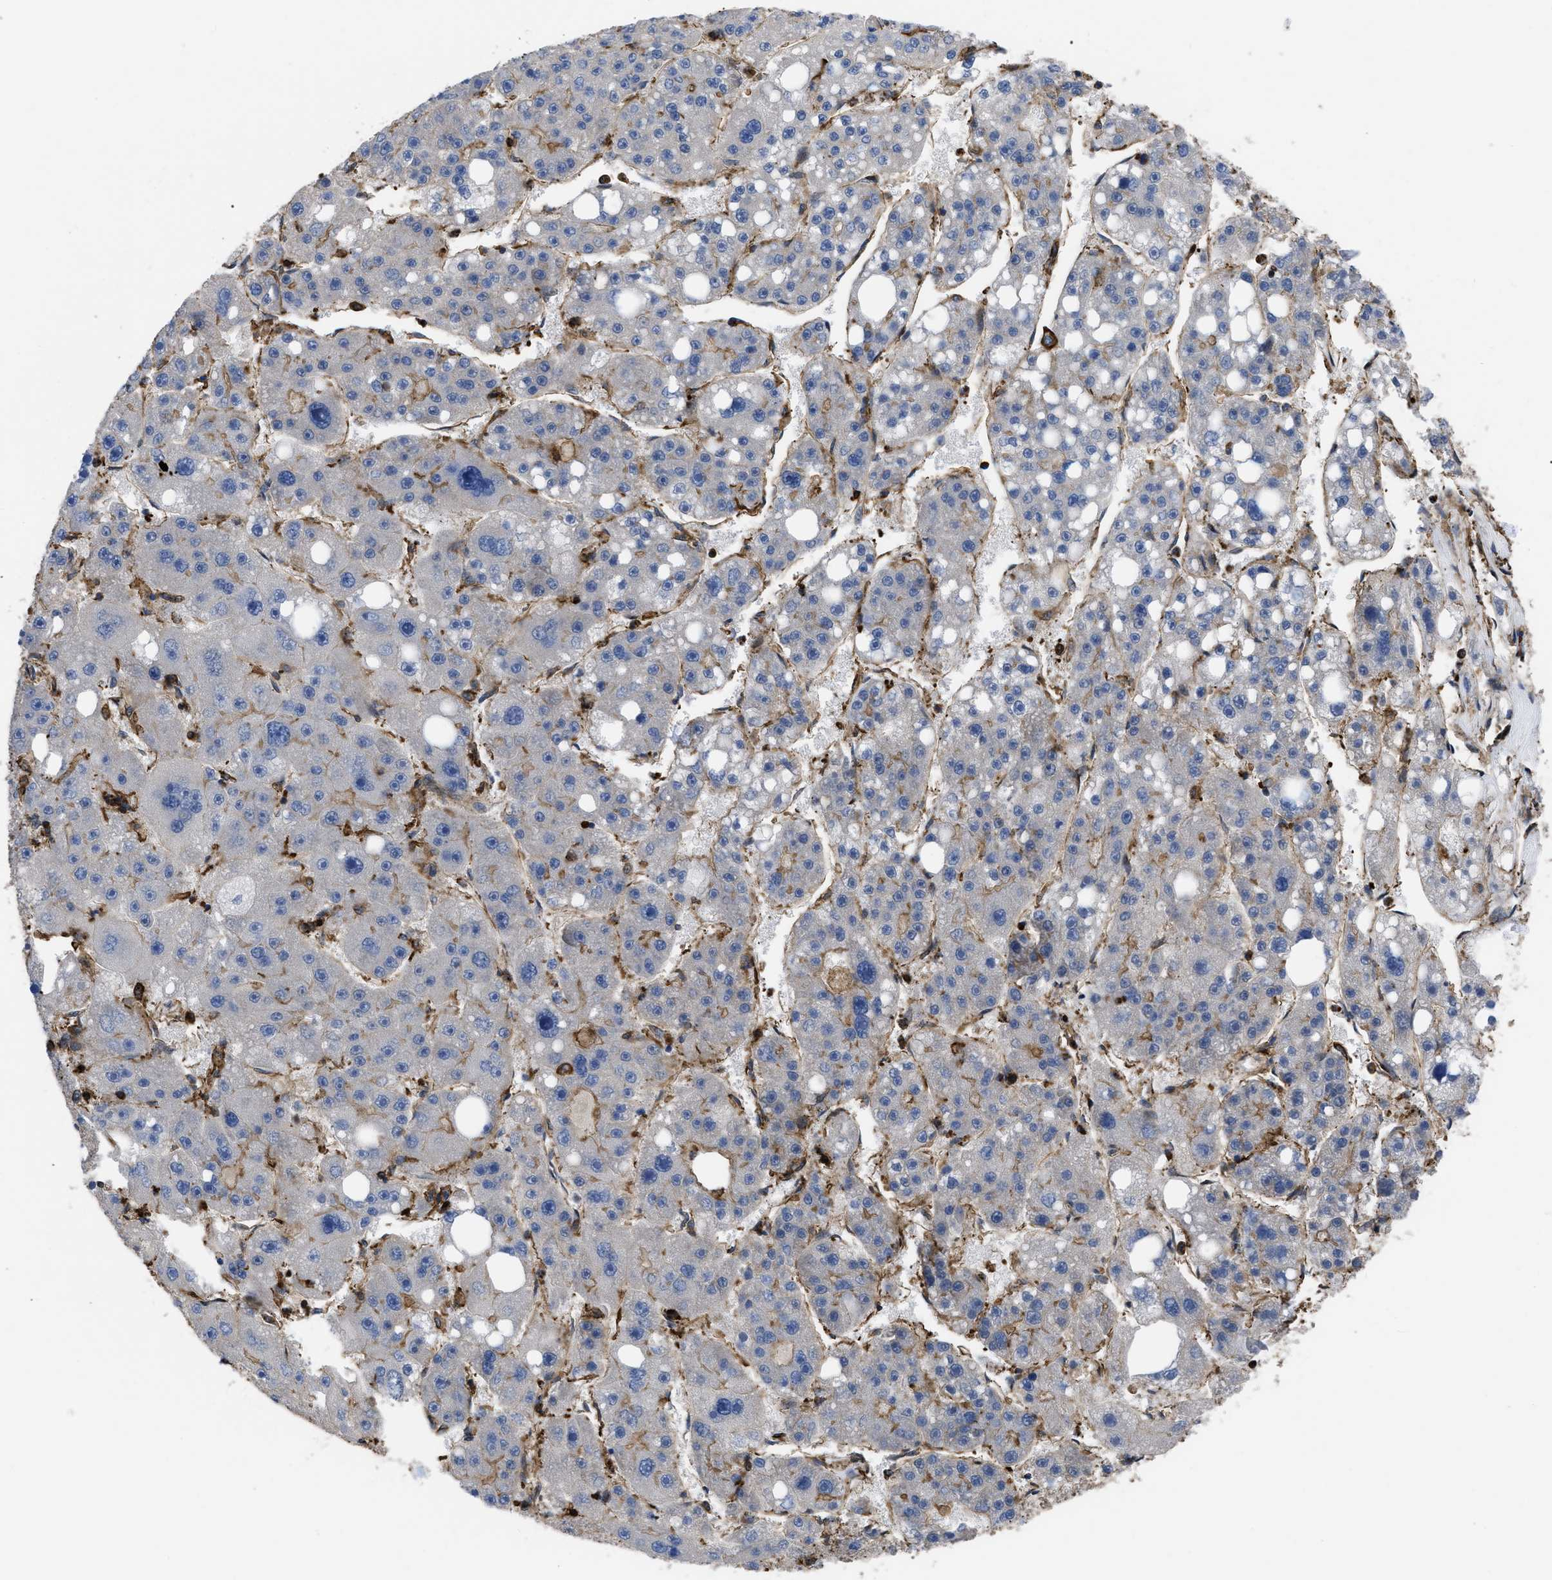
{"staining": {"intensity": "negative", "quantity": "none", "location": "none"}, "tissue": "liver cancer", "cell_type": "Tumor cells", "image_type": "cancer", "snomed": [{"axis": "morphology", "description": "Carcinoma, Hepatocellular, NOS"}, {"axis": "topography", "description": "Liver"}], "caption": "This is a histopathology image of IHC staining of liver cancer (hepatocellular carcinoma), which shows no positivity in tumor cells.", "gene": "SCUBE2", "patient": {"sex": "female", "age": 61}}